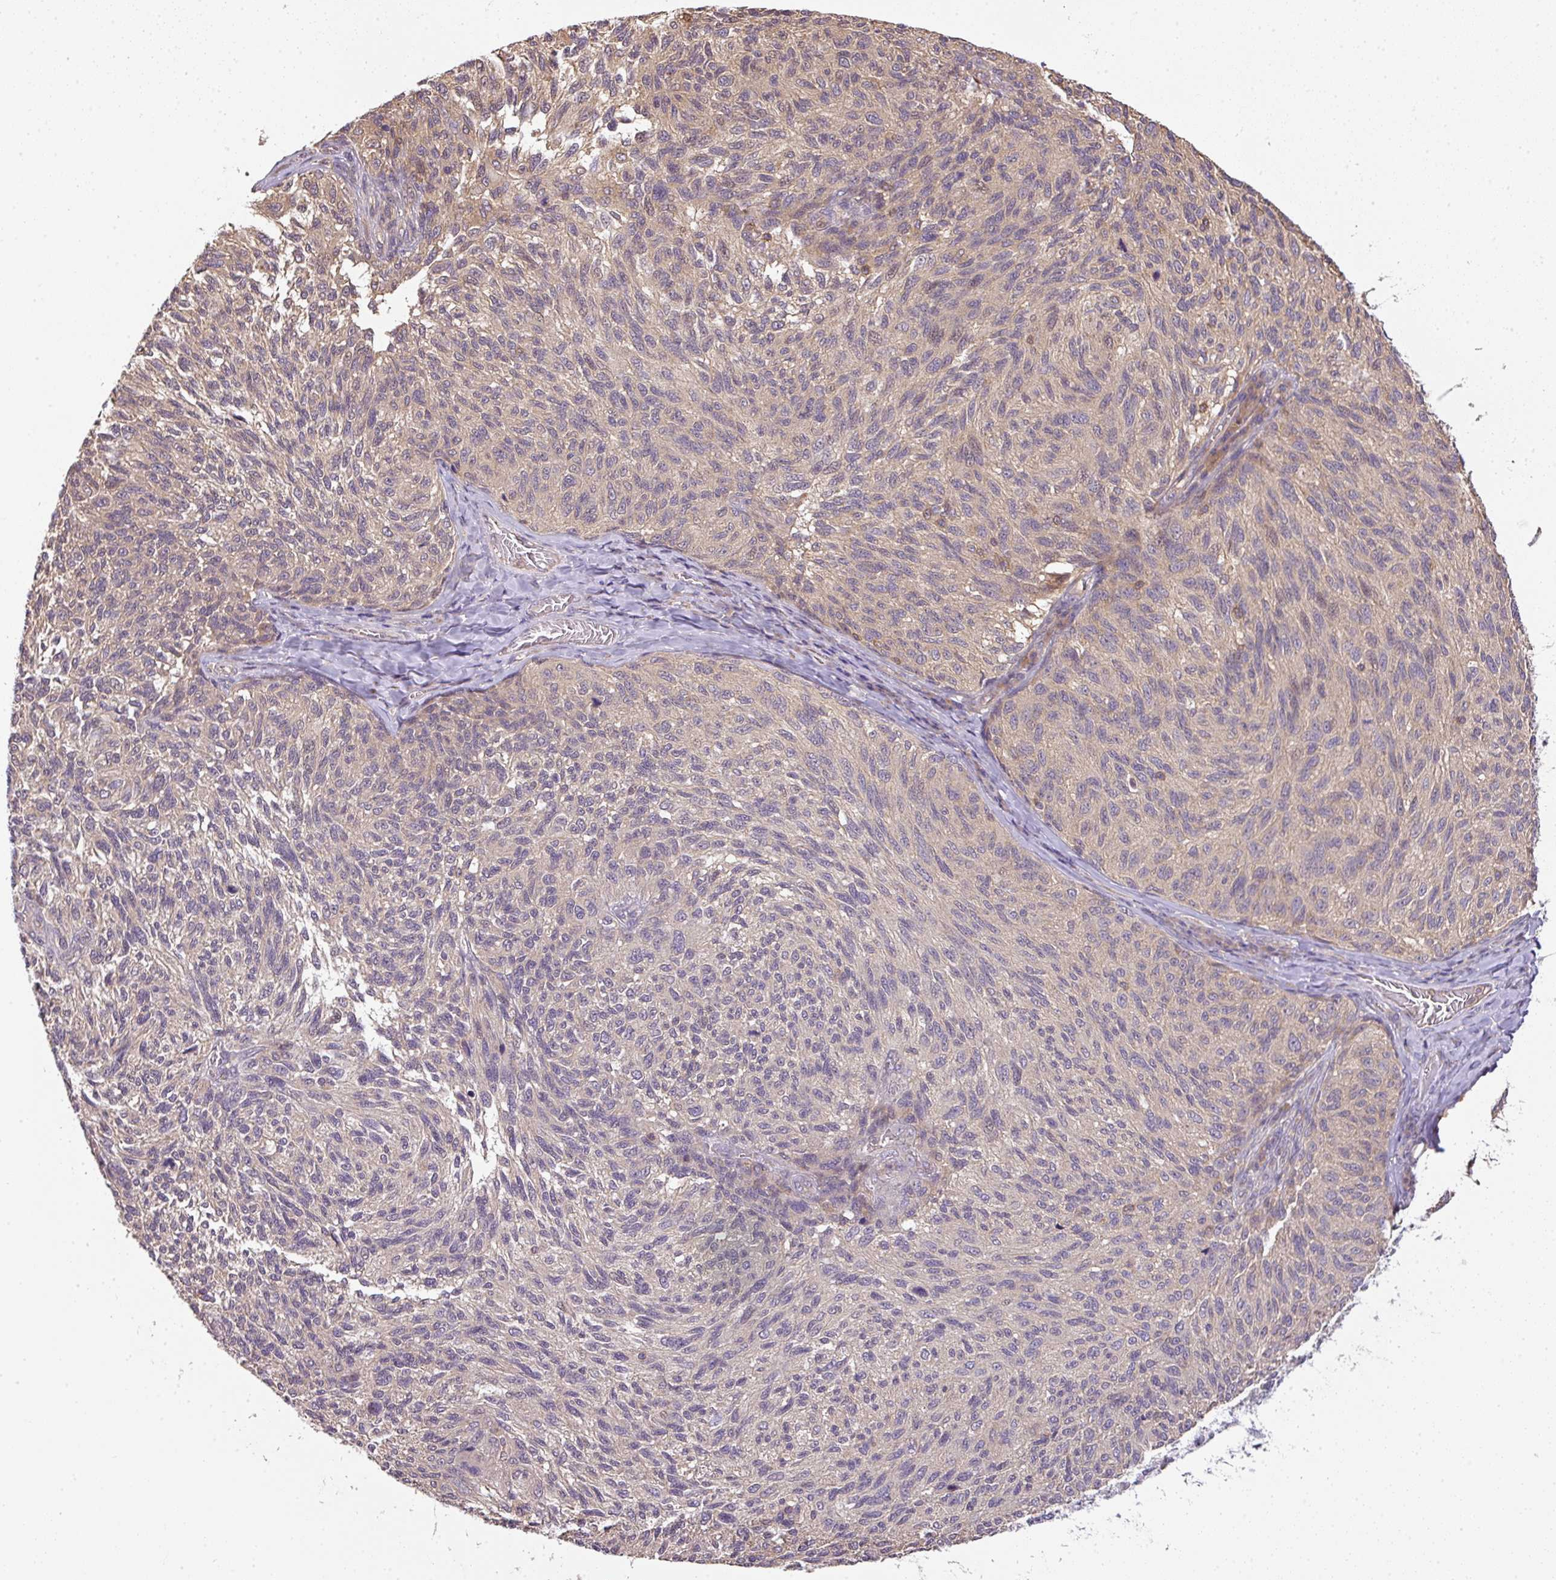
{"staining": {"intensity": "weak", "quantity": "<25%", "location": "cytoplasmic/membranous"}, "tissue": "melanoma", "cell_type": "Tumor cells", "image_type": "cancer", "snomed": [{"axis": "morphology", "description": "Malignant melanoma, NOS"}, {"axis": "topography", "description": "Skin"}], "caption": "High power microscopy photomicrograph of an IHC histopathology image of malignant melanoma, revealing no significant positivity in tumor cells.", "gene": "TCL1B", "patient": {"sex": "female", "age": 73}}